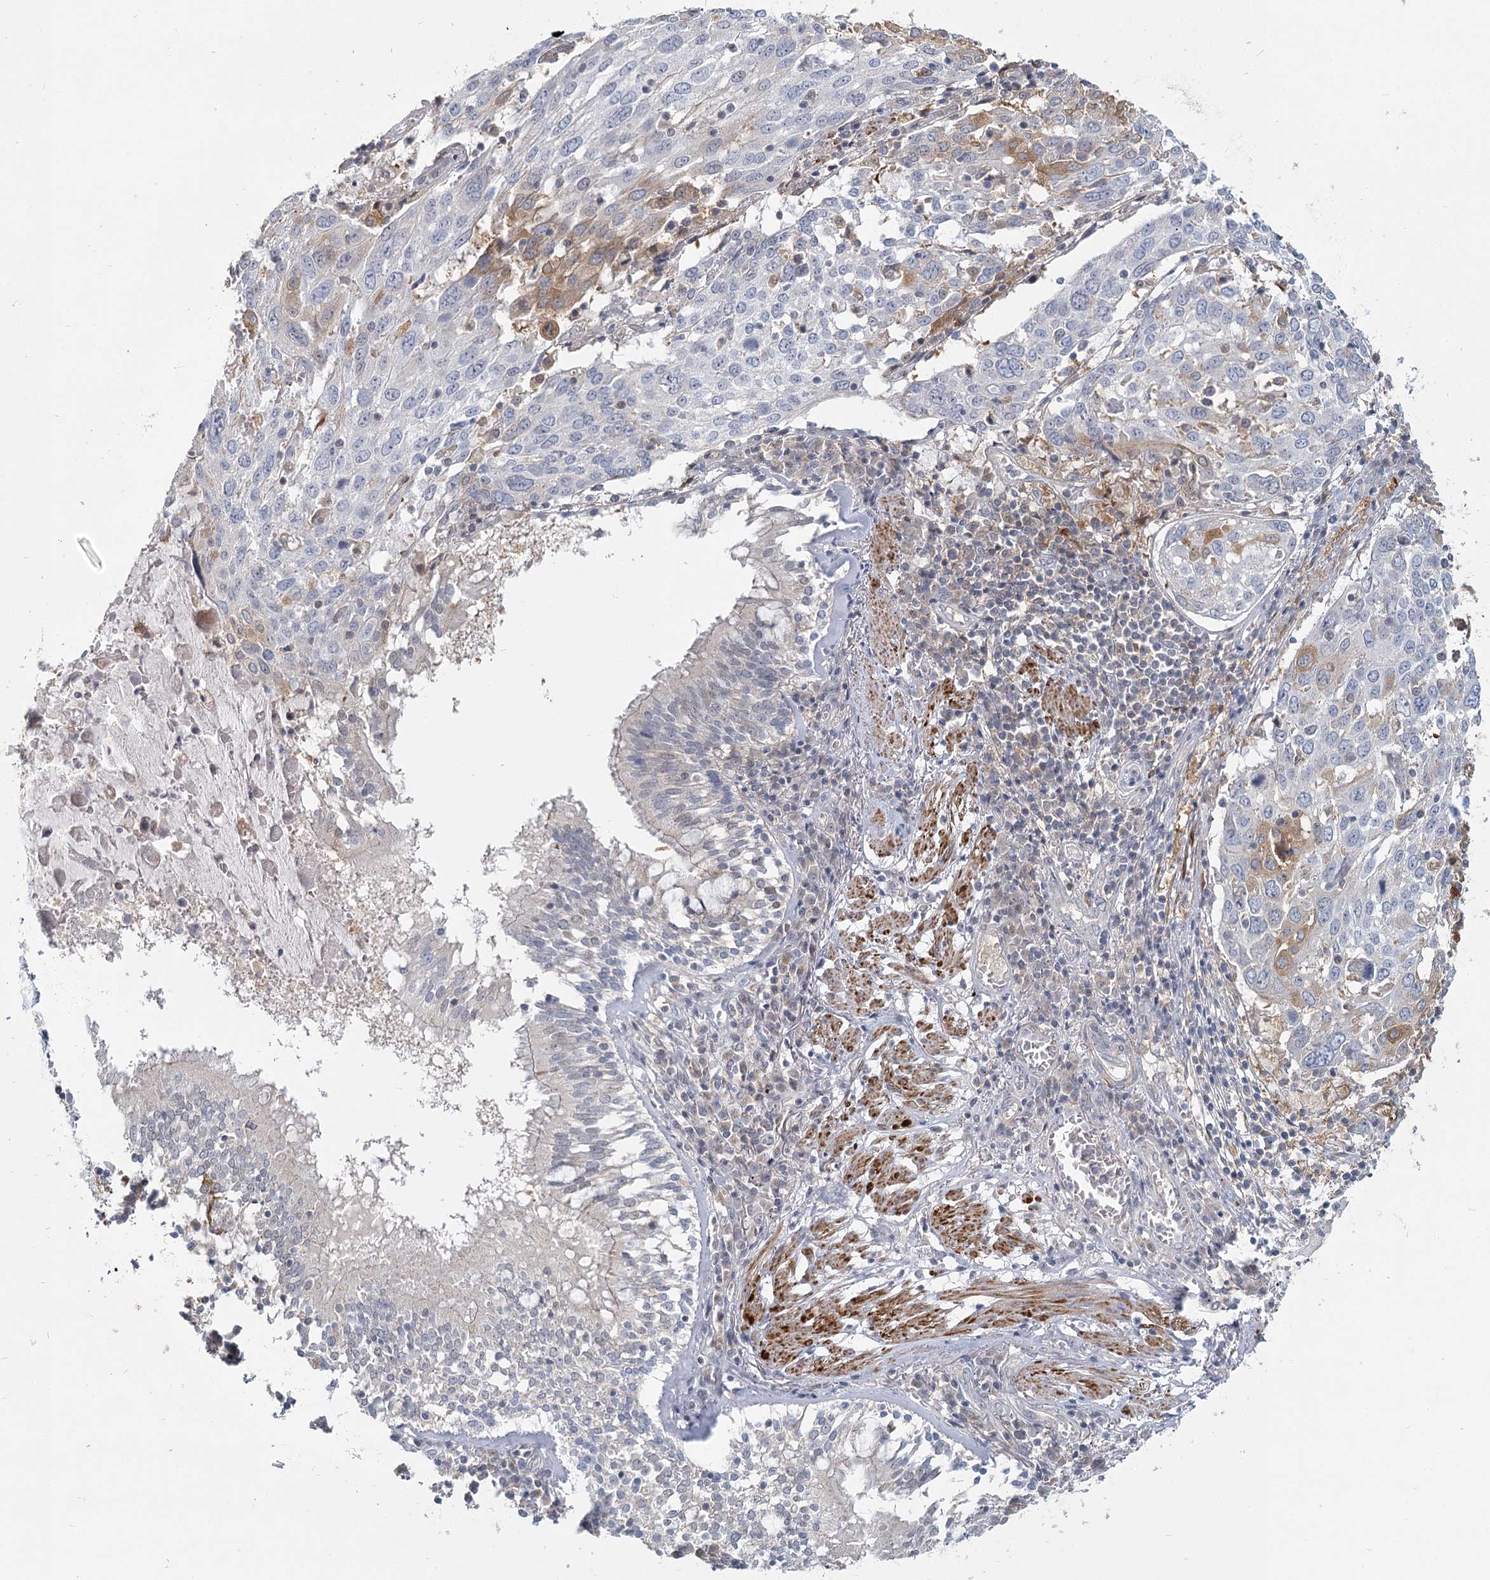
{"staining": {"intensity": "moderate", "quantity": "<25%", "location": "cytoplasmic/membranous"}, "tissue": "lung cancer", "cell_type": "Tumor cells", "image_type": "cancer", "snomed": [{"axis": "morphology", "description": "Squamous cell carcinoma, NOS"}, {"axis": "topography", "description": "Lung"}], "caption": "This is an image of immunohistochemistry (IHC) staining of lung cancer (squamous cell carcinoma), which shows moderate expression in the cytoplasmic/membranous of tumor cells.", "gene": "USP11", "patient": {"sex": "male", "age": 65}}